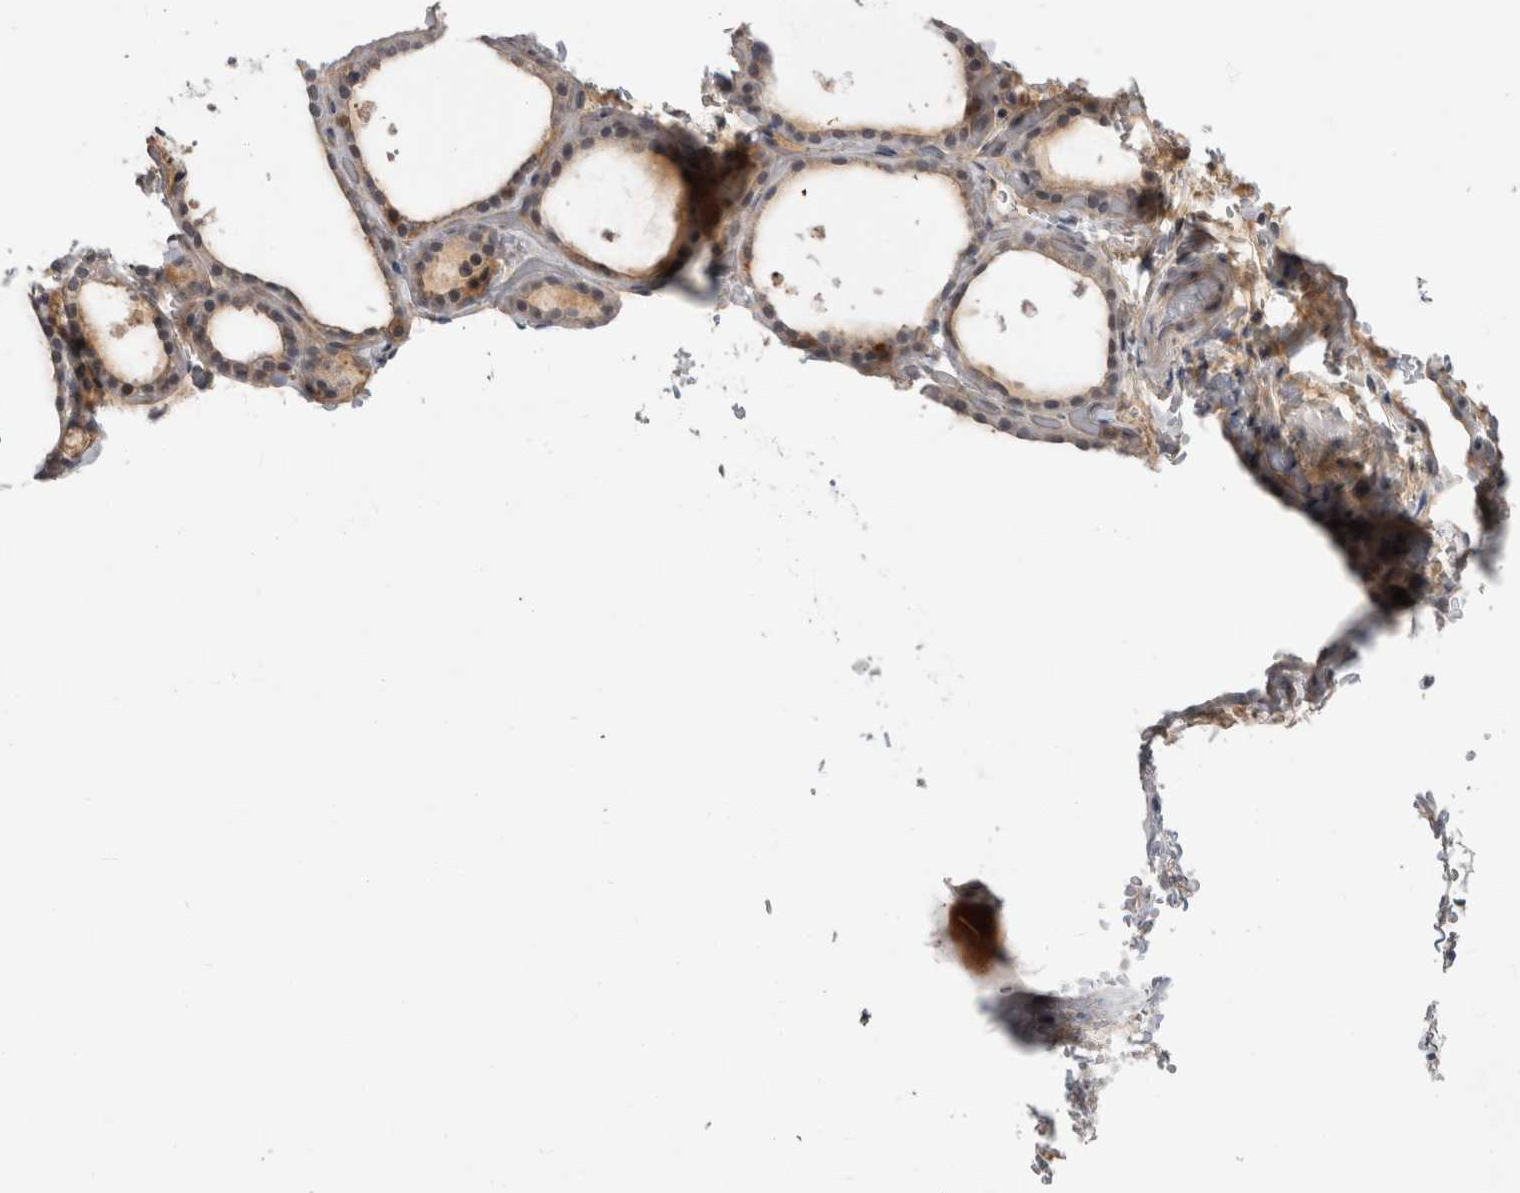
{"staining": {"intensity": "moderate", "quantity": ">75%", "location": "cytoplasmic/membranous"}, "tissue": "thyroid gland", "cell_type": "Glandular cells", "image_type": "normal", "snomed": [{"axis": "morphology", "description": "Normal tissue, NOS"}, {"axis": "topography", "description": "Thyroid gland"}], "caption": "This histopathology image shows immunohistochemistry staining of benign thyroid gland, with medium moderate cytoplasmic/membranous expression in approximately >75% of glandular cells.", "gene": "MTBP", "patient": {"sex": "female", "age": 44}}